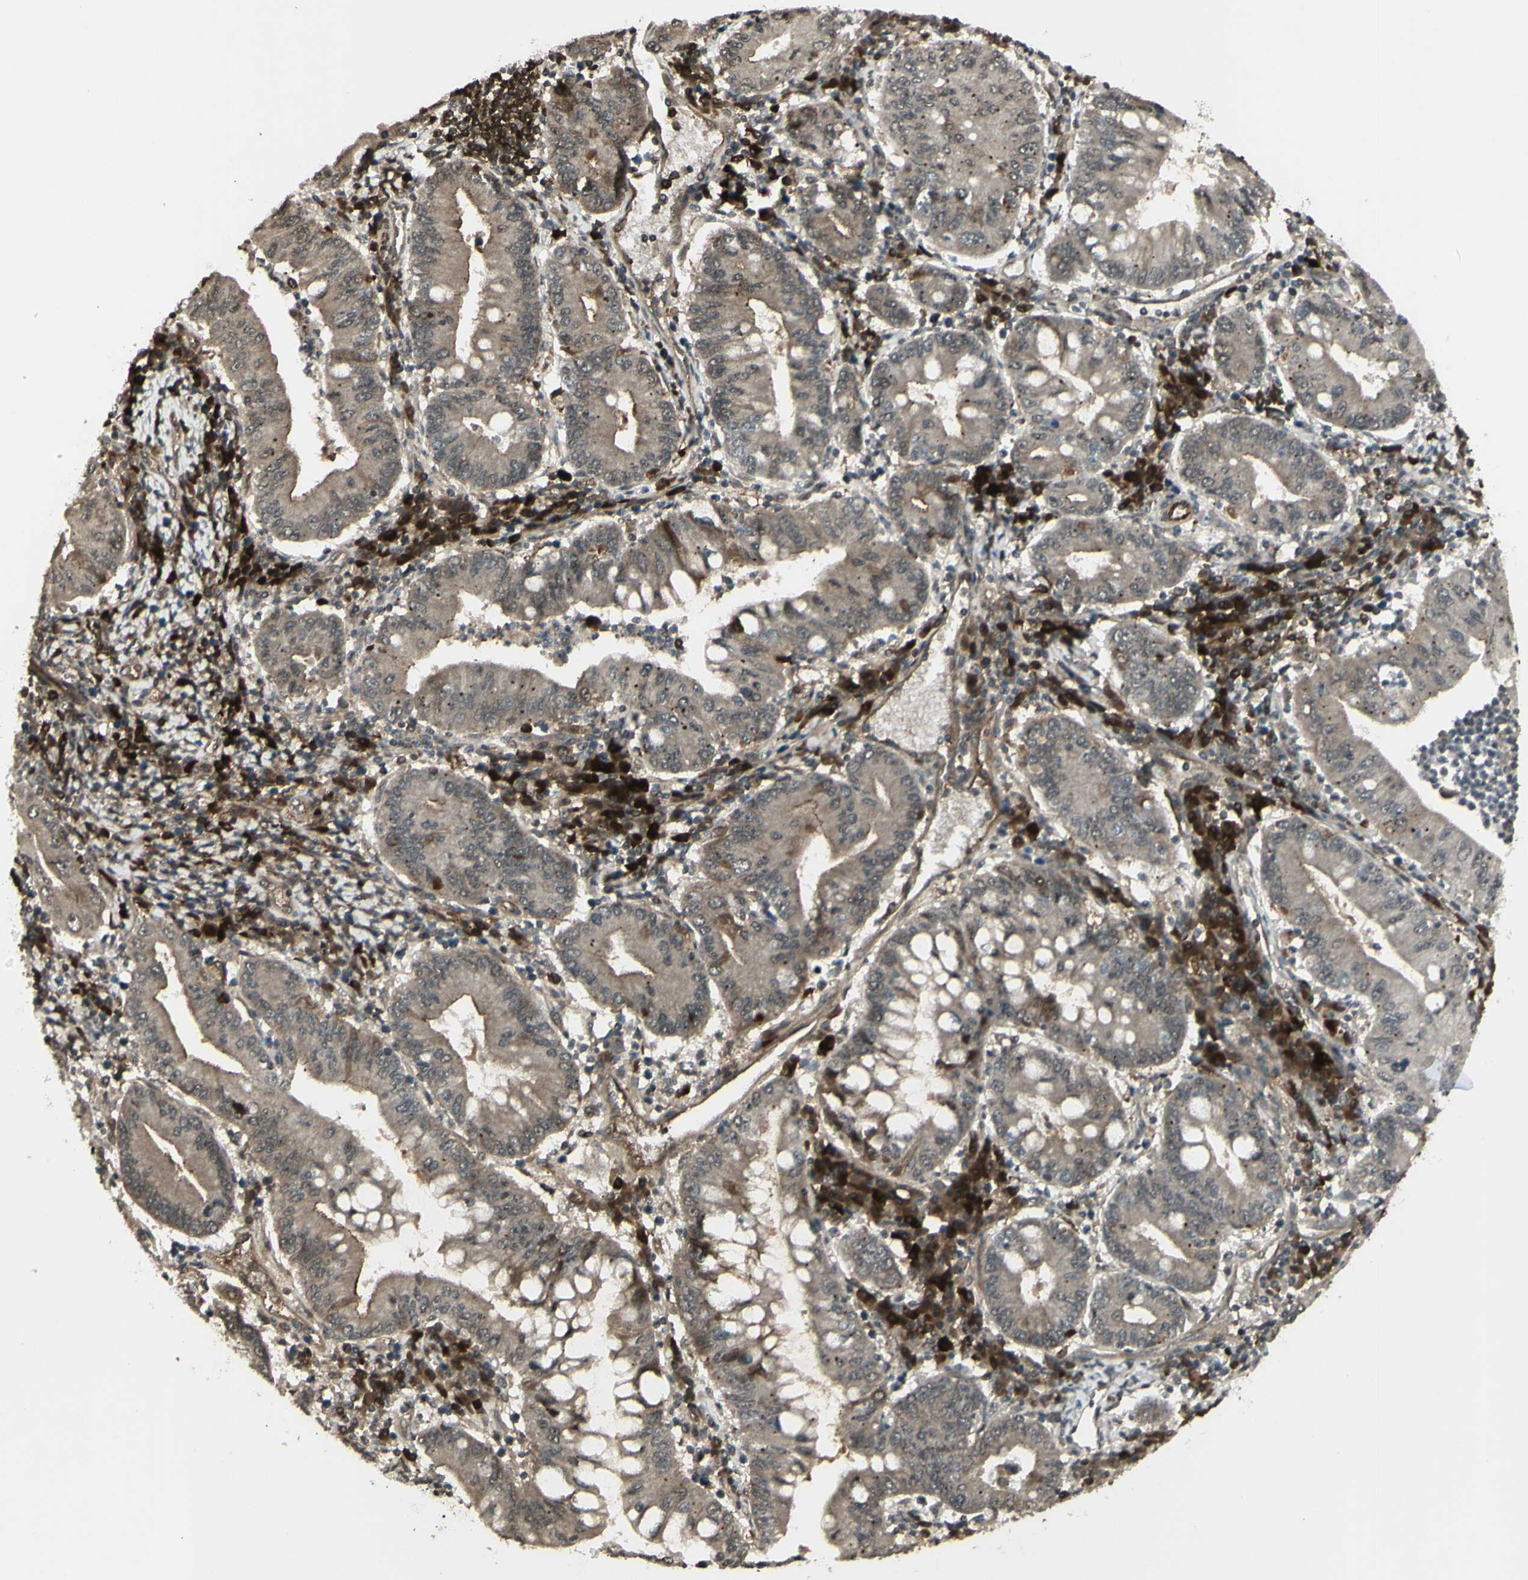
{"staining": {"intensity": "weak", "quantity": ">75%", "location": "cytoplasmic/membranous"}, "tissue": "stomach cancer", "cell_type": "Tumor cells", "image_type": "cancer", "snomed": [{"axis": "morphology", "description": "Normal tissue, NOS"}, {"axis": "morphology", "description": "Adenocarcinoma, NOS"}, {"axis": "topography", "description": "Esophagus"}, {"axis": "topography", "description": "Stomach, upper"}, {"axis": "topography", "description": "Peripheral nerve tissue"}], "caption": "The micrograph displays immunohistochemical staining of stomach cancer. There is weak cytoplasmic/membranous staining is seen in approximately >75% of tumor cells.", "gene": "BLNK", "patient": {"sex": "male", "age": 62}}